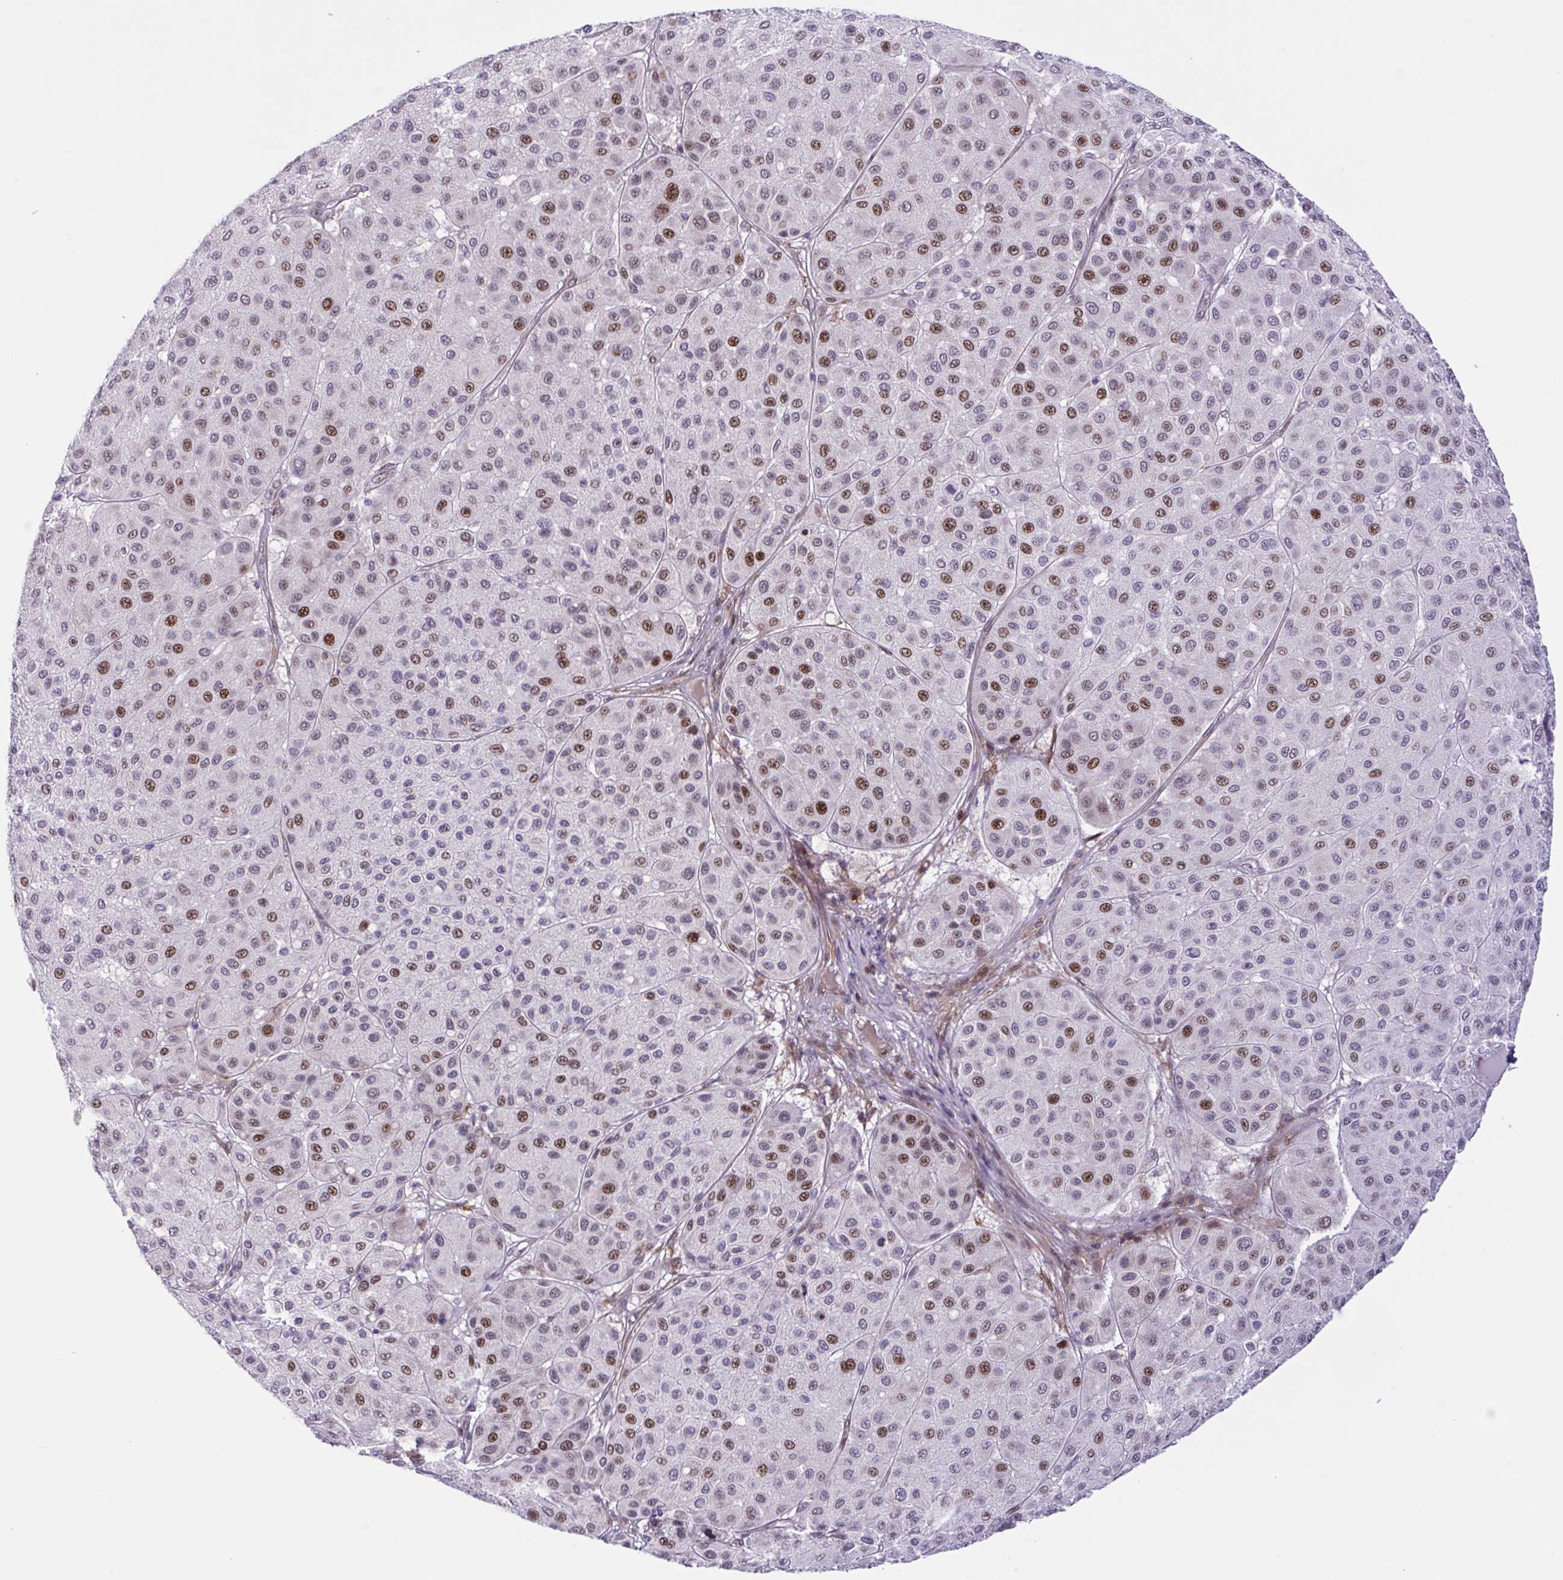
{"staining": {"intensity": "strong", "quantity": "25%-75%", "location": "nuclear"}, "tissue": "melanoma", "cell_type": "Tumor cells", "image_type": "cancer", "snomed": [{"axis": "morphology", "description": "Malignant melanoma, Metastatic site"}, {"axis": "topography", "description": "Smooth muscle"}], "caption": "Malignant melanoma (metastatic site) stained with a protein marker reveals strong staining in tumor cells.", "gene": "RBL1", "patient": {"sex": "male", "age": 41}}